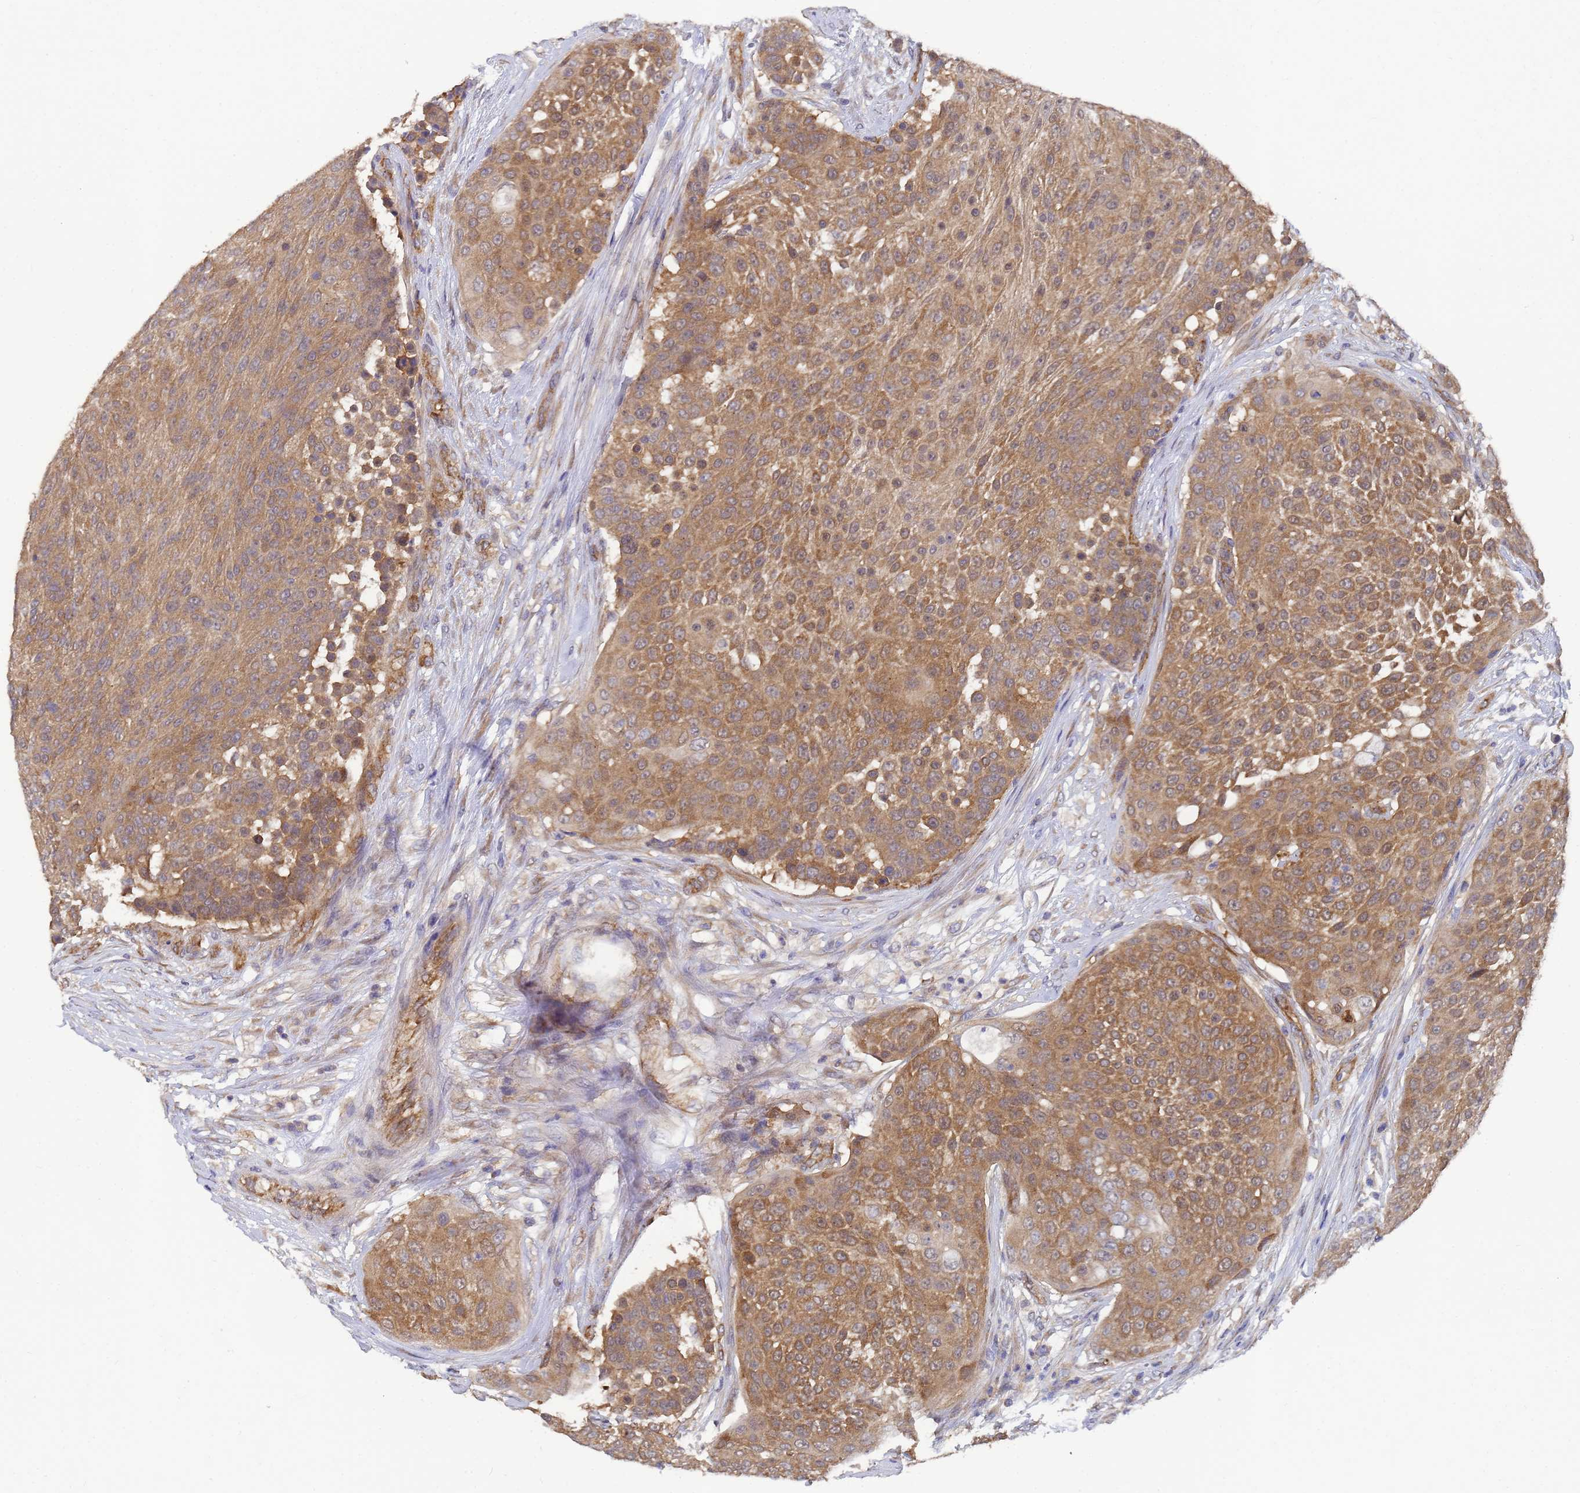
{"staining": {"intensity": "moderate", "quantity": ">75%", "location": "cytoplasmic/membranous"}, "tissue": "urothelial cancer", "cell_type": "Tumor cells", "image_type": "cancer", "snomed": [{"axis": "morphology", "description": "Urothelial carcinoma, High grade"}, {"axis": "topography", "description": "Urinary bladder"}], "caption": "IHC of human urothelial cancer shows medium levels of moderate cytoplasmic/membranous staining in about >75% of tumor cells.", "gene": "ALS2CL", "patient": {"sex": "female", "age": 63}}